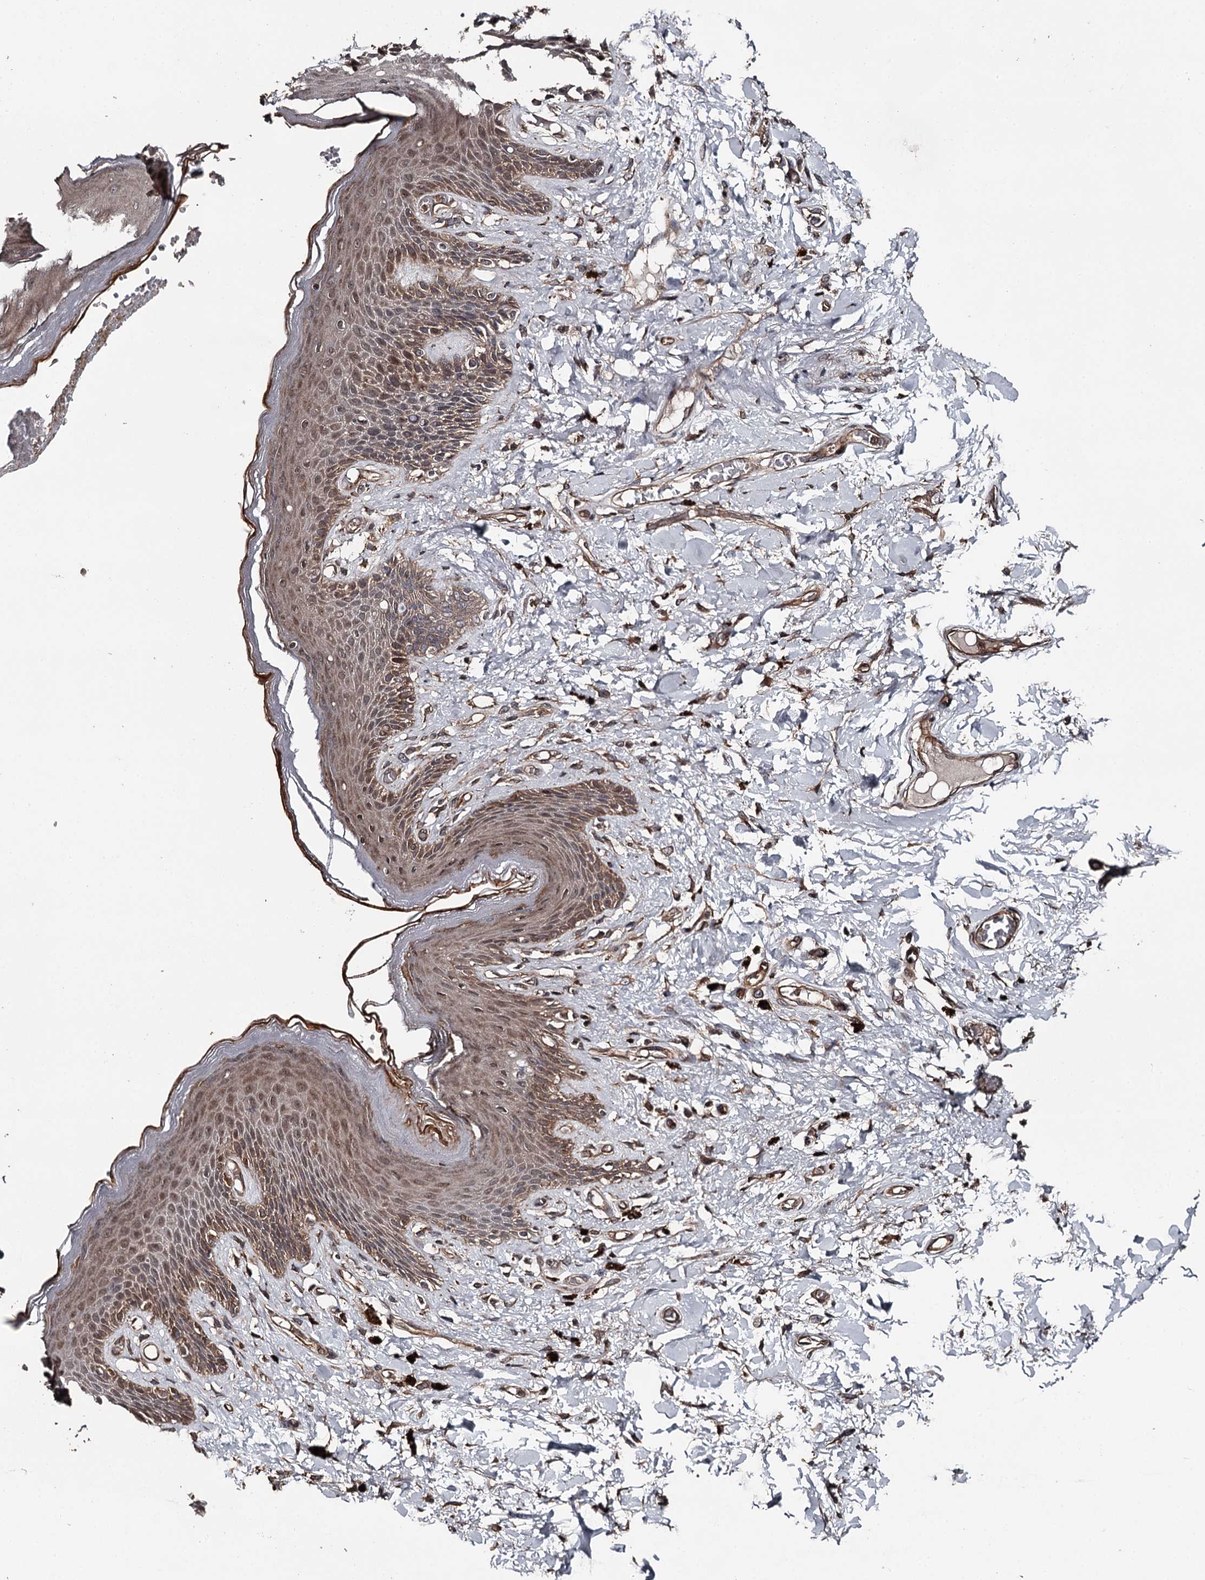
{"staining": {"intensity": "strong", "quantity": ">75%", "location": "cytoplasmic/membranous,nuclear"}, "tissue": "skin", "cell_type": "Epidermal cells", "image_type": "normal", "snomed": [{"axis": "morphology", "description": "Normal tissue, NOS"}, {"axis": "topography", "description": "Anal"}], "caption": "Protein analysis of normal skin shows strong cytoplasmic/membranous,nuclear positivity in about >75% of epidermal cells.", "gene": "RAB21", "patient": {"sex": "female", "age": 78}}